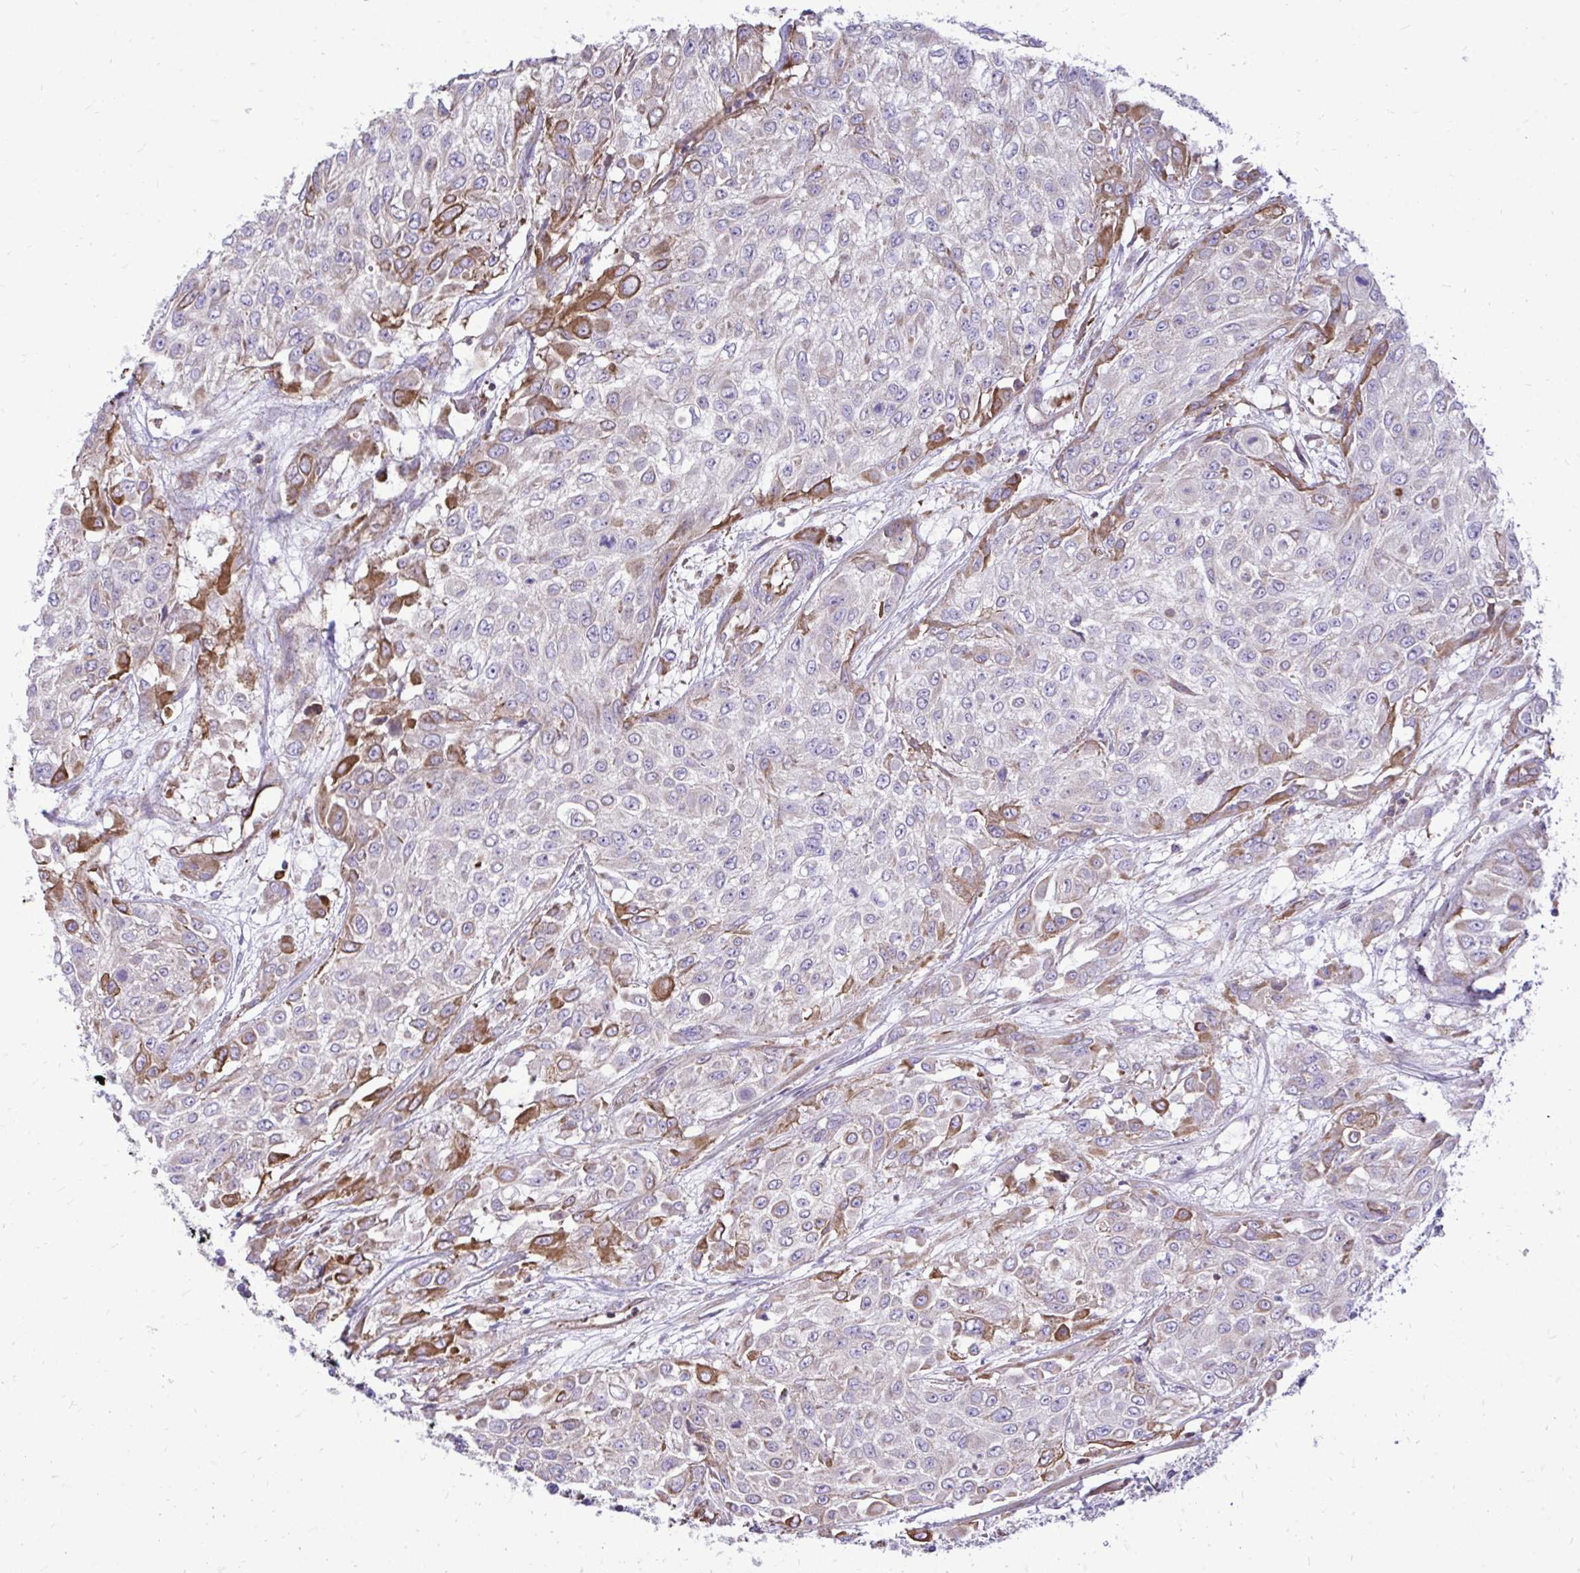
{"staining": {"intensity": "moderate", "quantity": "<25%", "location": "cytoplasmic/membranous"}, "tissue": "urothelial cancer", "cell_type": "Tumor cells", "image_type": "cancer", "snomed": [{"axis": "morphology", "description": "Urothelial carcinoma, High grade"}, {"axis": "topography", "description": "Urinary bladder"}], "caption": "Urothelial cancer stained with IHC exhibits moderate cytoplasmic/membranous positivity in about <25% of tumor cells. (DAB IHC with brightfield microscopy, high magnification).", "gene": "ATP13A2", "patient": {"sex": "male", "age": 57}}